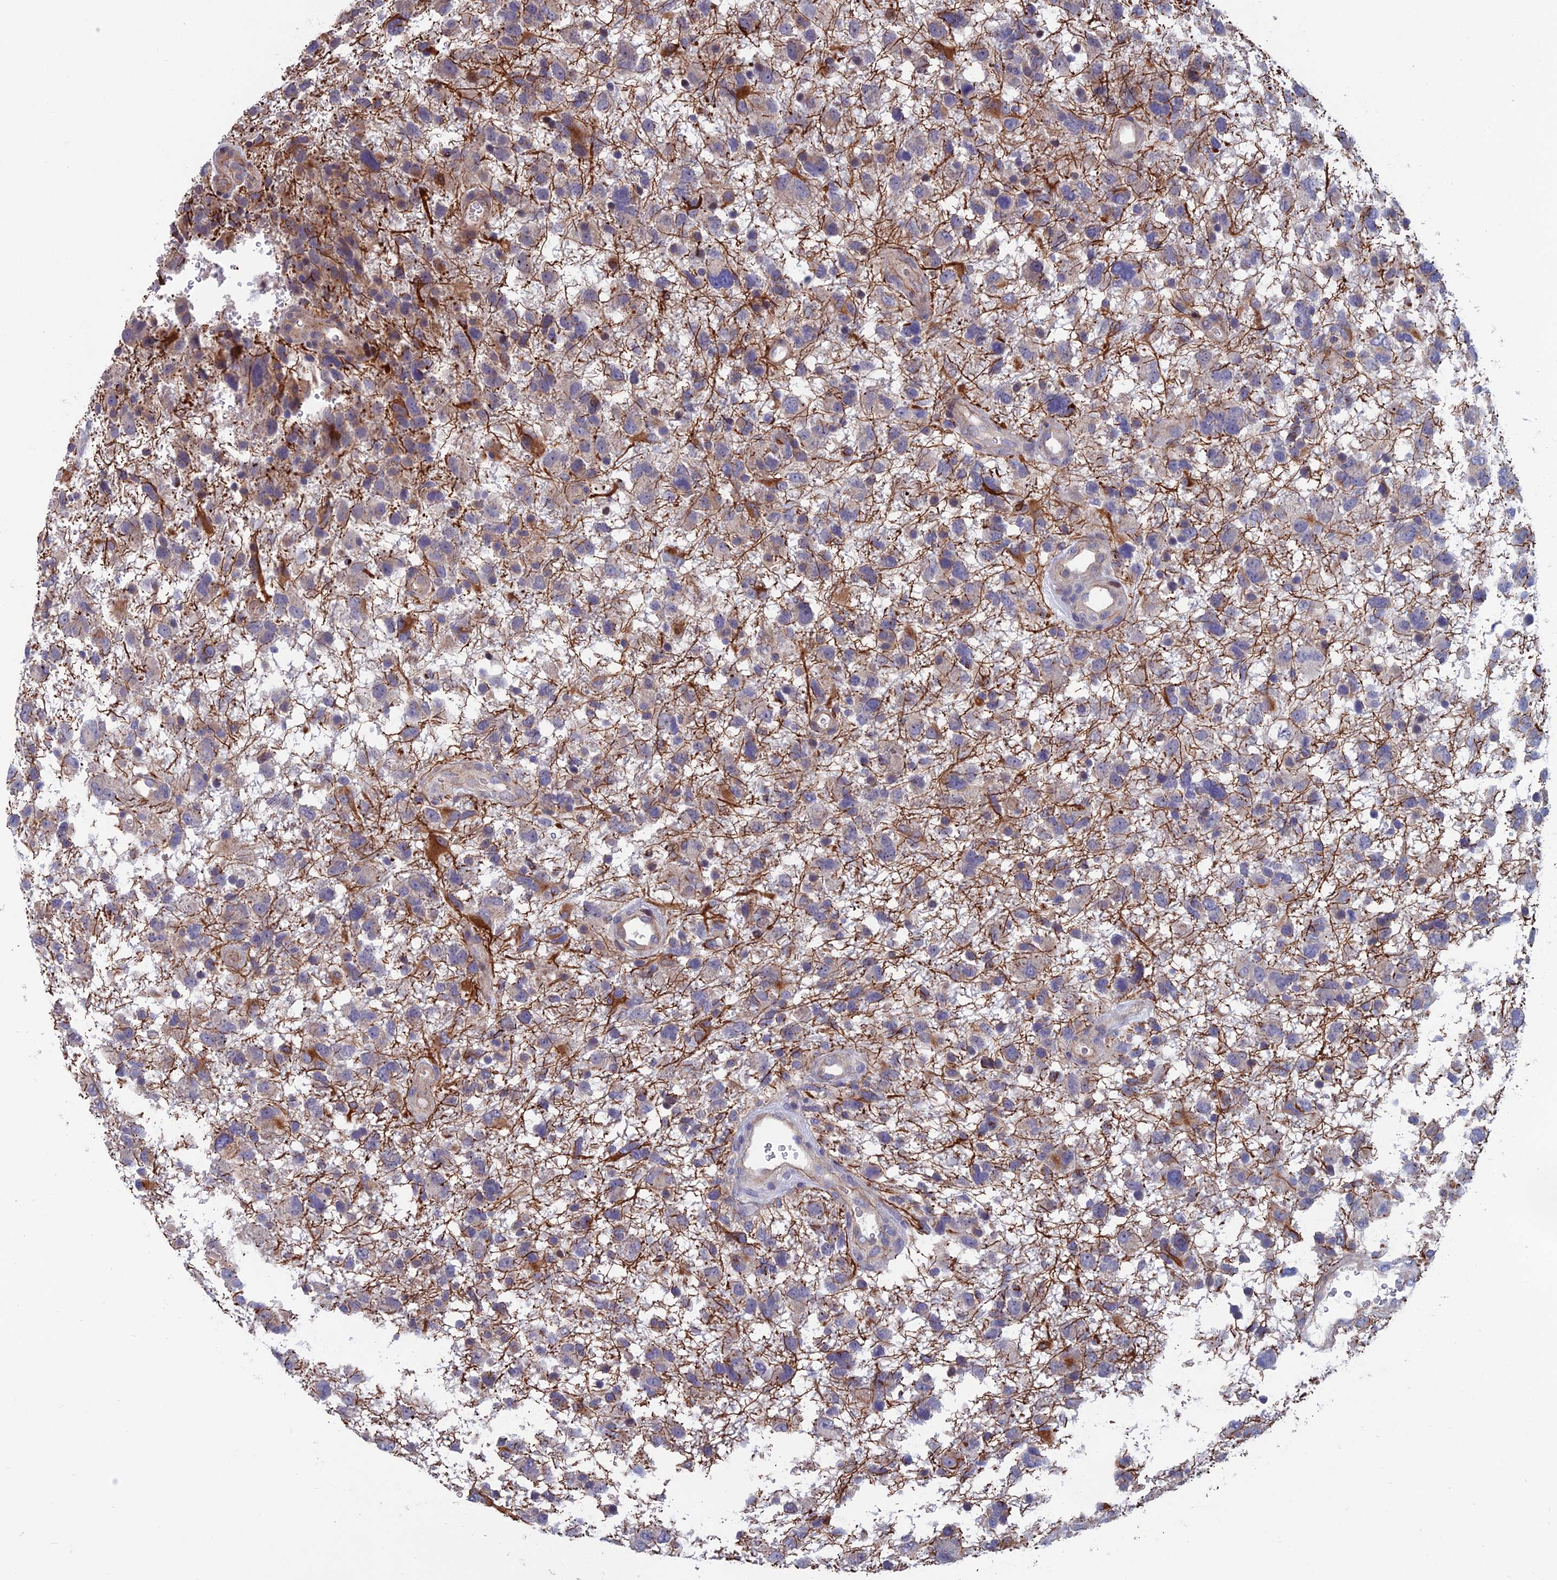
{"staining": {"intensity": "negative", "quantity": "none", "location": "none"}, "tissue": "glioma", "cell_type": "Tumor cells", "image_type": "cancer", "snomed": [{"axis": "morphology", "description": "Glioma, malignant, High grade"}, {"axis": "topography", "description": "Brain"}], "caption": "This is an immunohistochemistry micrograph of glioma. There is no positivity in tumor cells.", "gene": "USP37", "patient": {"sex": "male", "age": 61}}